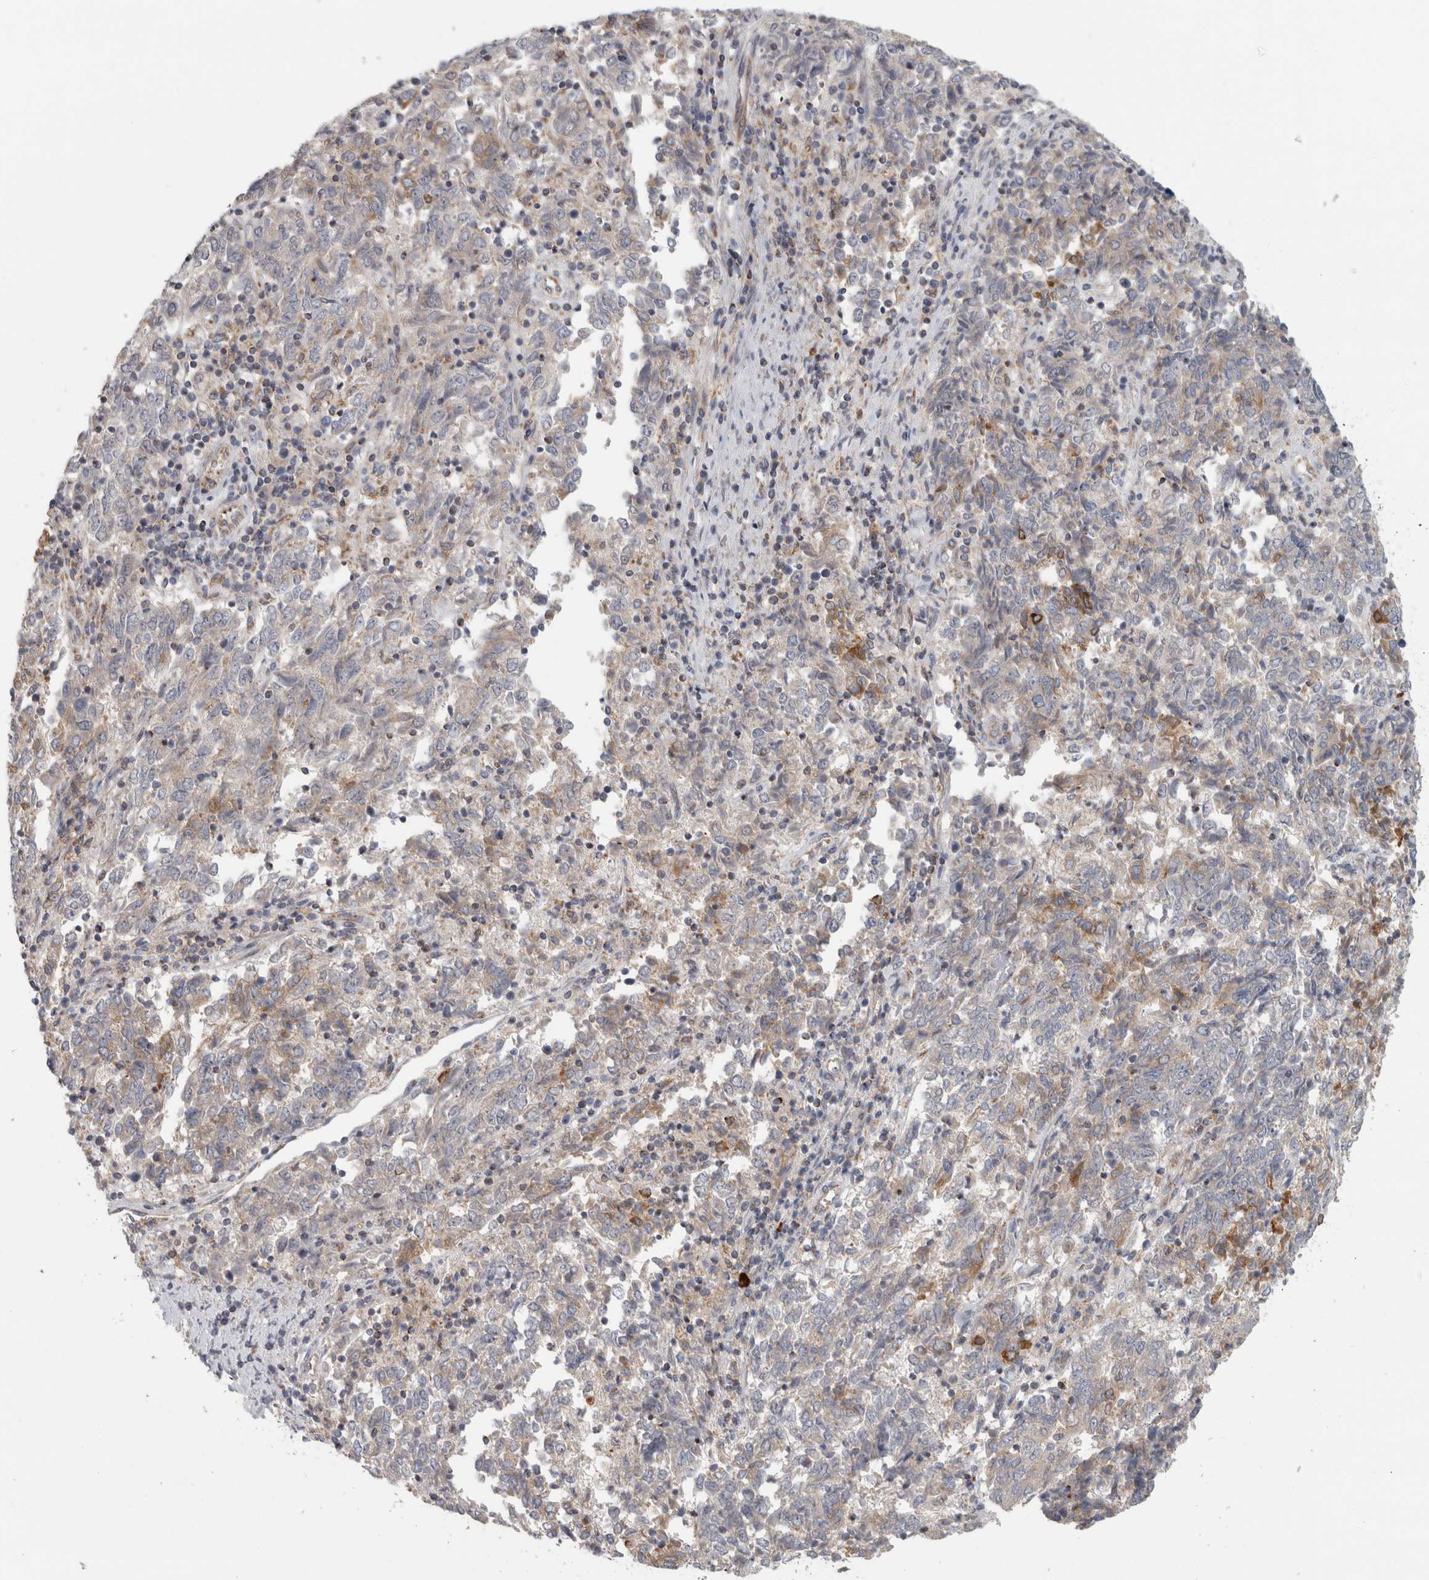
{"staining": {"intensity": "negative", "quantity": "none", "location": "none"}, "tissue": "endometrial cancer", "cell_type": "Tumor cells", "image_type": "cancer", "snomed": [{"axis": "morphology", "description": "Adenocarcinoma, NOS"}, {"axis": "topography", "description": "Endometrium"}], "caption": "High magnification brightfield microscopy of adenocarcinoma (endometrial) stained with DAB (3,3'-diaminobenzidine) (brown) and counterstained with hematoxylin (blue): tumor cells show no significant staining.", "gene": "RAB18", "patient": {"sex": "female", "age": 80}}